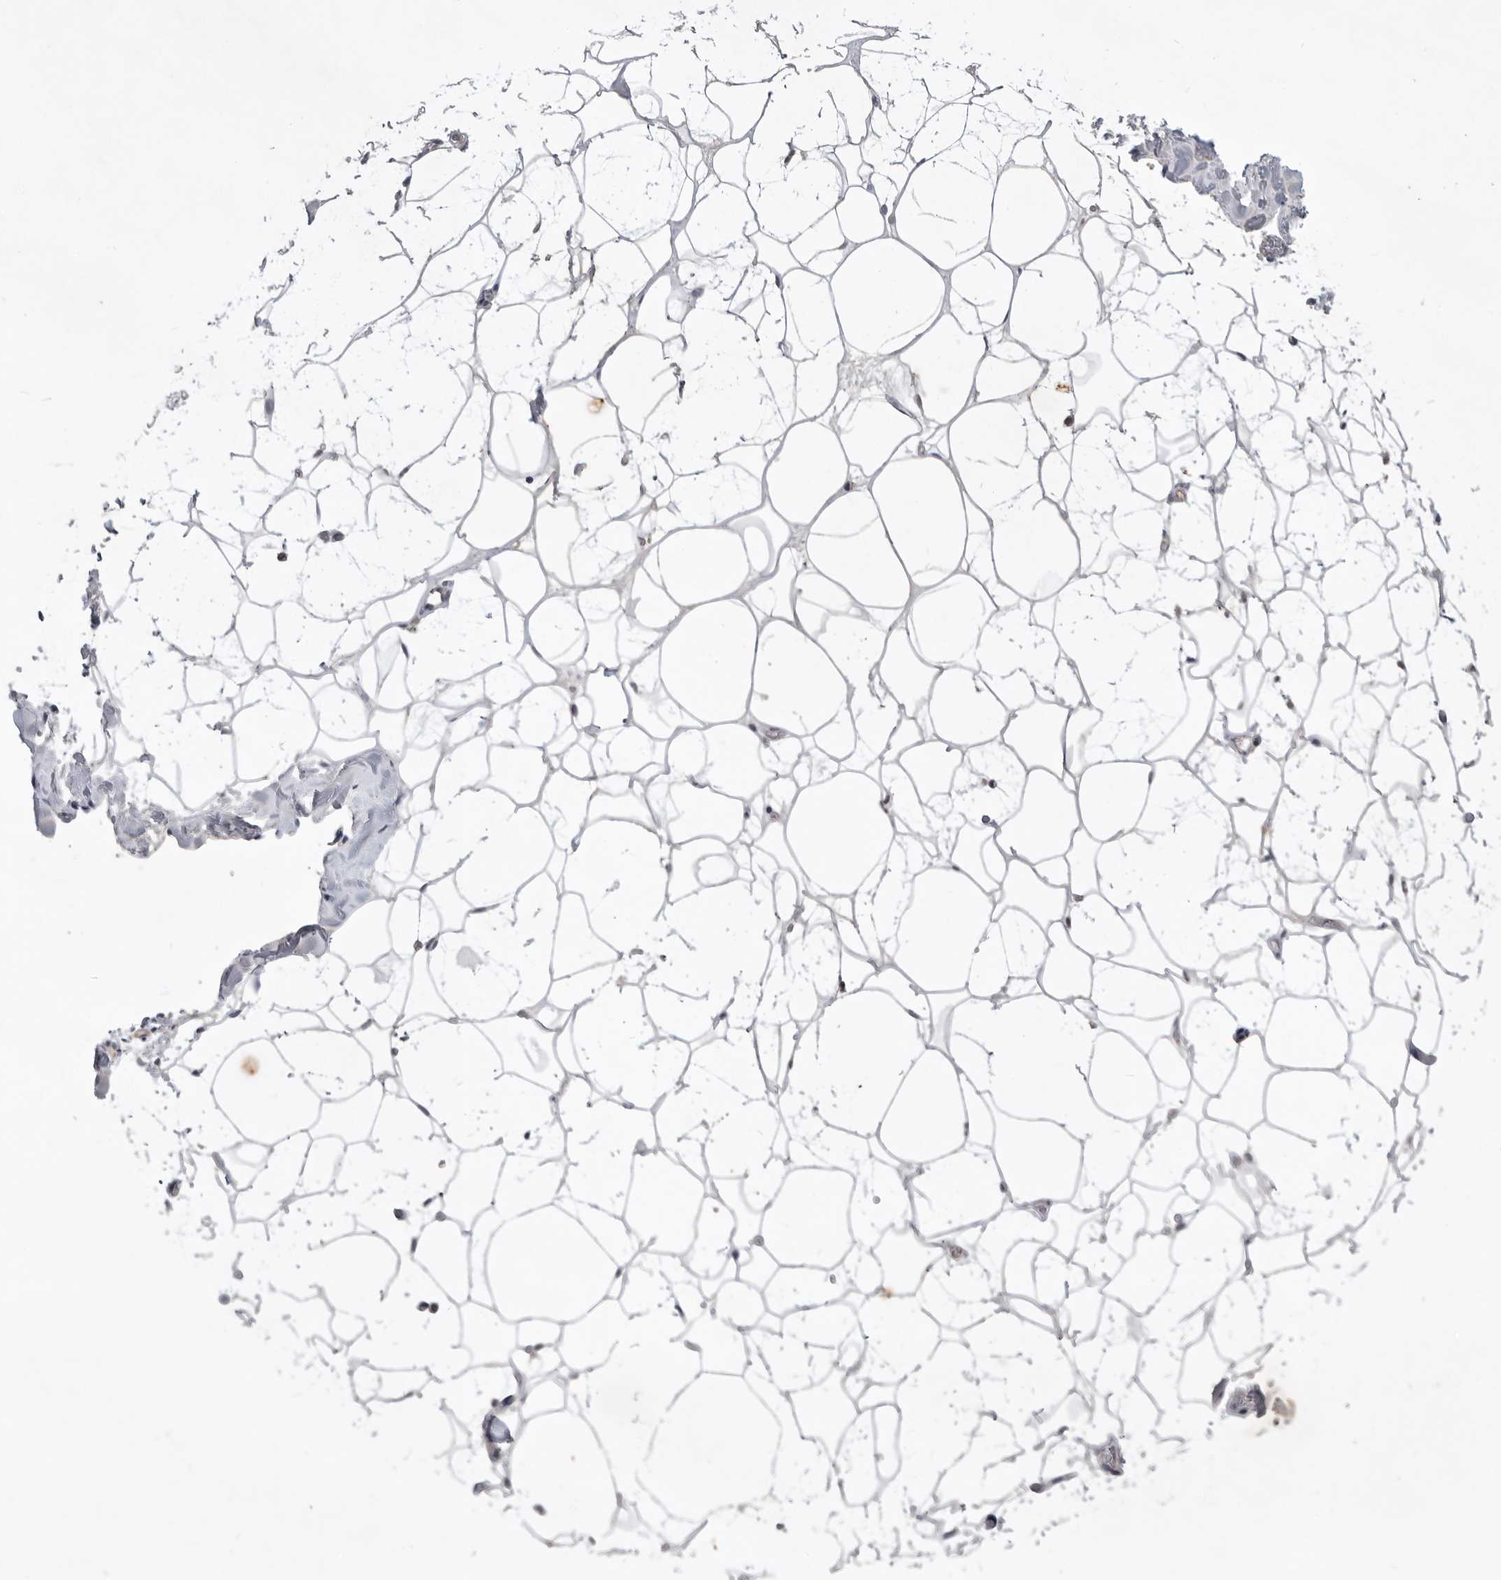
{"staining": {"intensity": "negative", "quantity": "none", "location": "none"}, "tissue": "adipose tissue", "cell_type": "Adipocytes", "image_type": "normal", "snomed": [{"axis": "morphology", "description": "Normal tissue, NOS"}, {"axis": "morphology", "description": "Fibrosis, NOS"}, {"axis": "topography", "description": "Breast"}, {"axis": "topography", "description": "Adipose tissue"}], "caption": "A high-resolution micrograph shows IHC staining of unremarkable adipose tissue, which shows no significant positivity in adipocytes. Nuclei are stained in blue.", "gene": "ITGAD", "patient": {"sex": "female", "age": 39}}